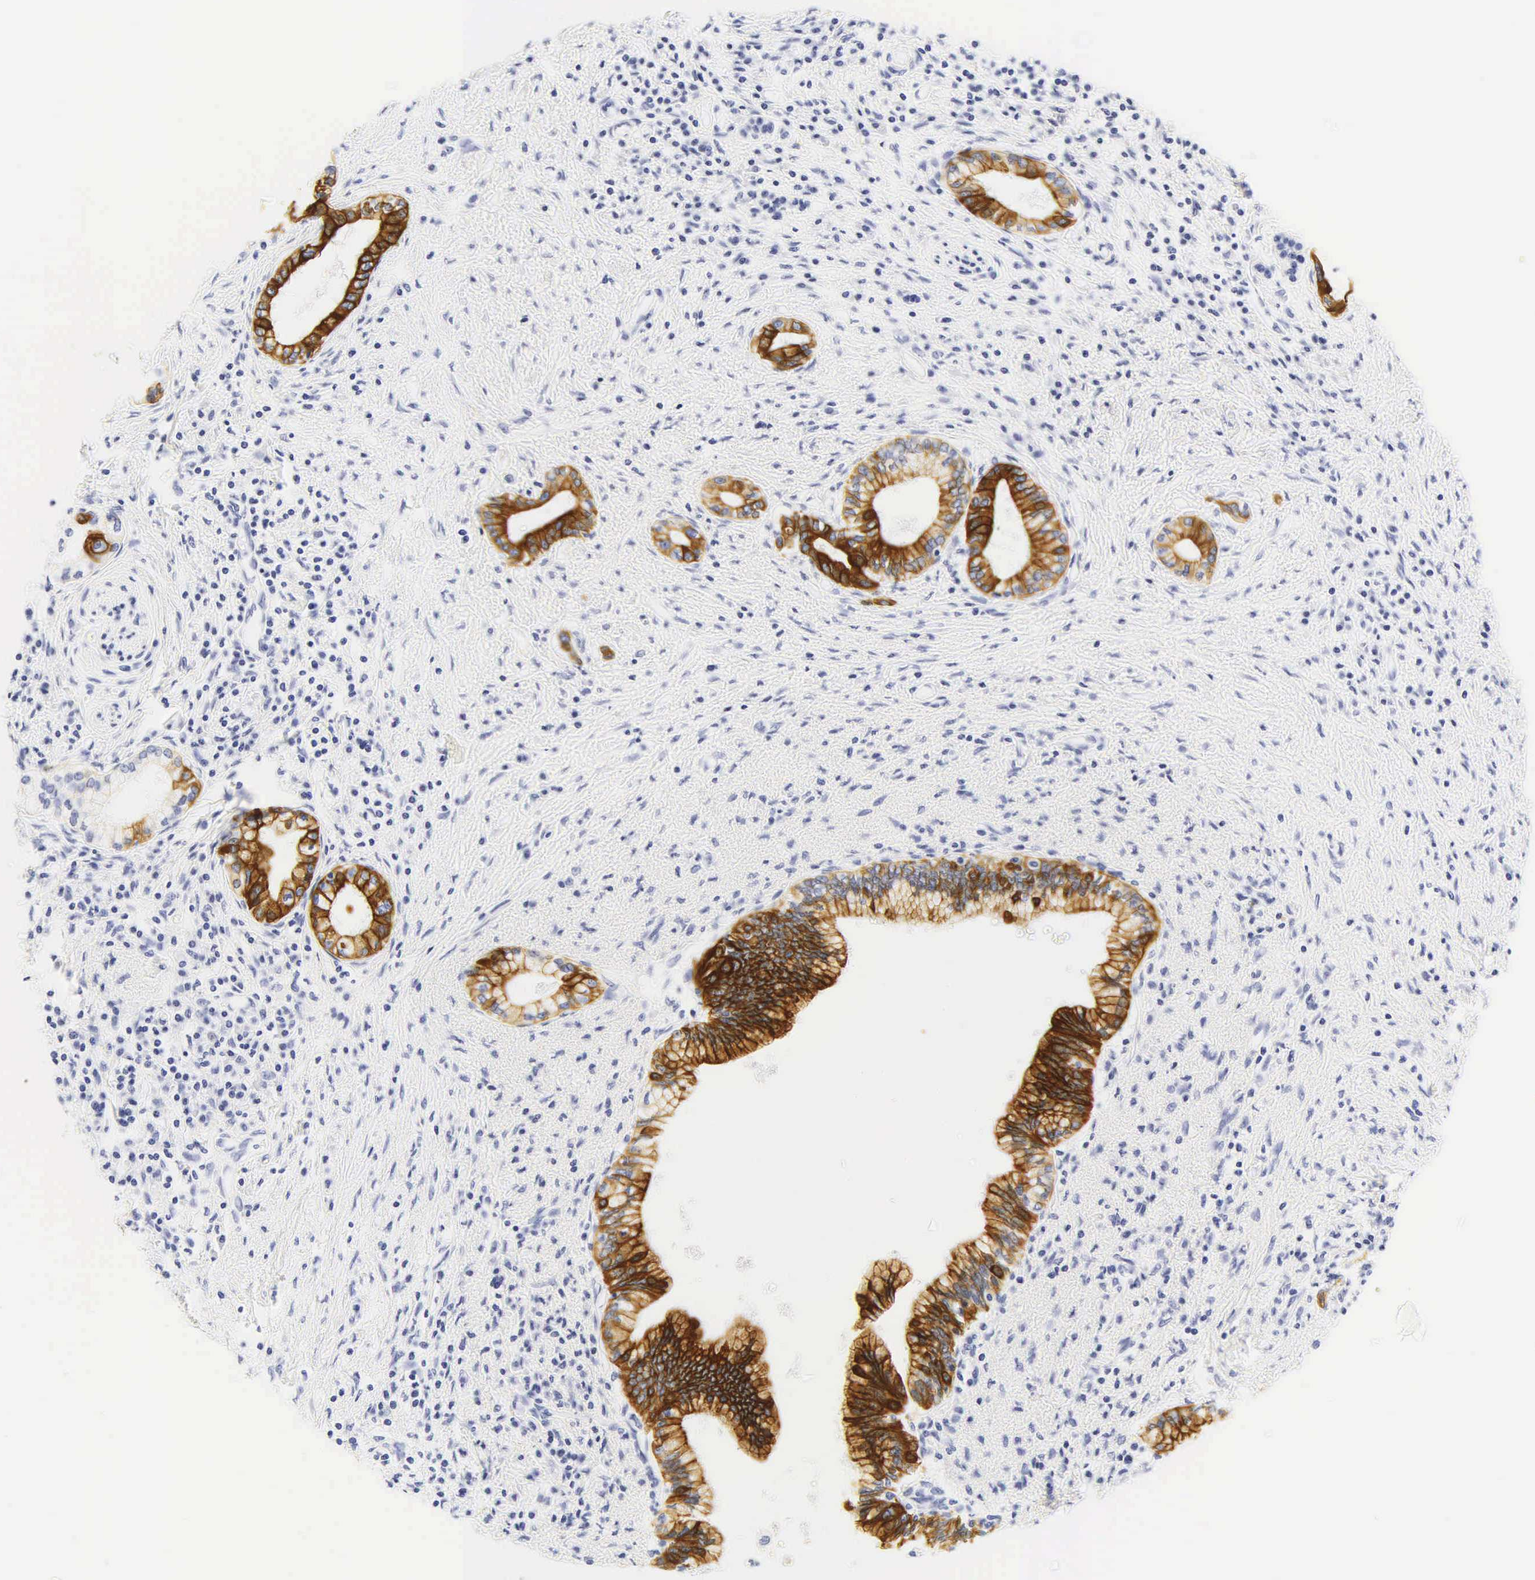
{"staining": {"intensity": "strong", "quantity": "25%-75%", "location": "cytoplasmic/membranous"}, "tissue": "pancreatic cancer", "cell_type": "Tumor cells", "image_type": "cancer", "snomed": [{"axis": "morphology", "description": "Adenocarcinoma, NOS"}, {"axis": "topography", "description": "Pancreas"}], "caption": "DAB immunohistochemical staining of human pancreatic adenocarcinoma displays strong cytoplasmic/membranous protein staining in about 25%-75% of tumor cells.", "gene": "KRT20", "patient": {"sex": "female", "age": 64}}